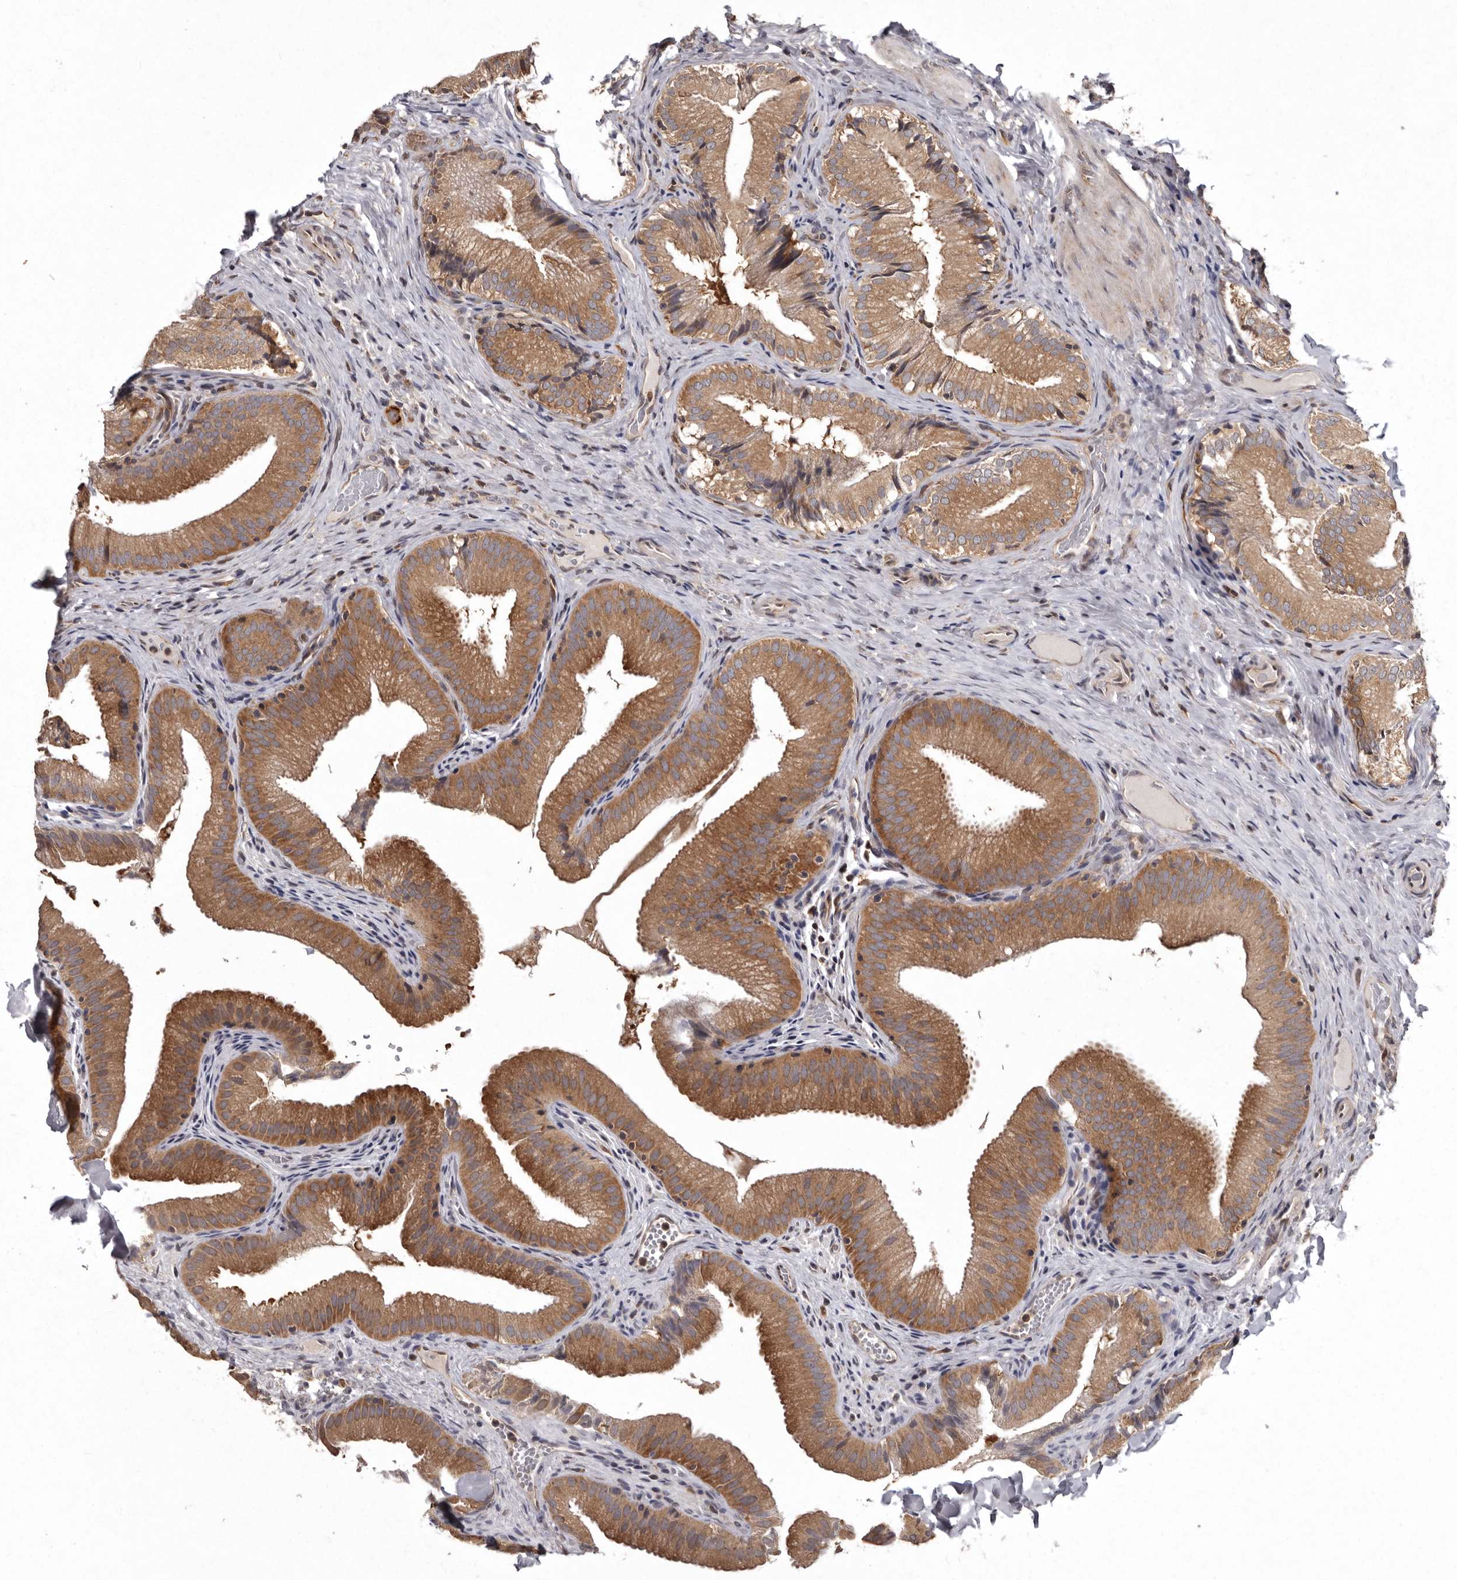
{"staining": {"intensity": "moderate", "quantity": ">75%", "location": "cytoplasmic/membranous"}, "tissue": "gallbladder", "cell_type": "Glandular cells", "image_type": "normal", "snomed": [{"axis": "morphology", "description": "Normal tissue, NOS"}, {"axis": "topography", "description": "Gallbladder"}], "caption": "The immunohistochemical stain highlights moderate cytoplasmic/membranous expression in glandular cells of normal gallbladder.", "gene": "DARS1", "patient": {"sex": "female", "age": 30}}